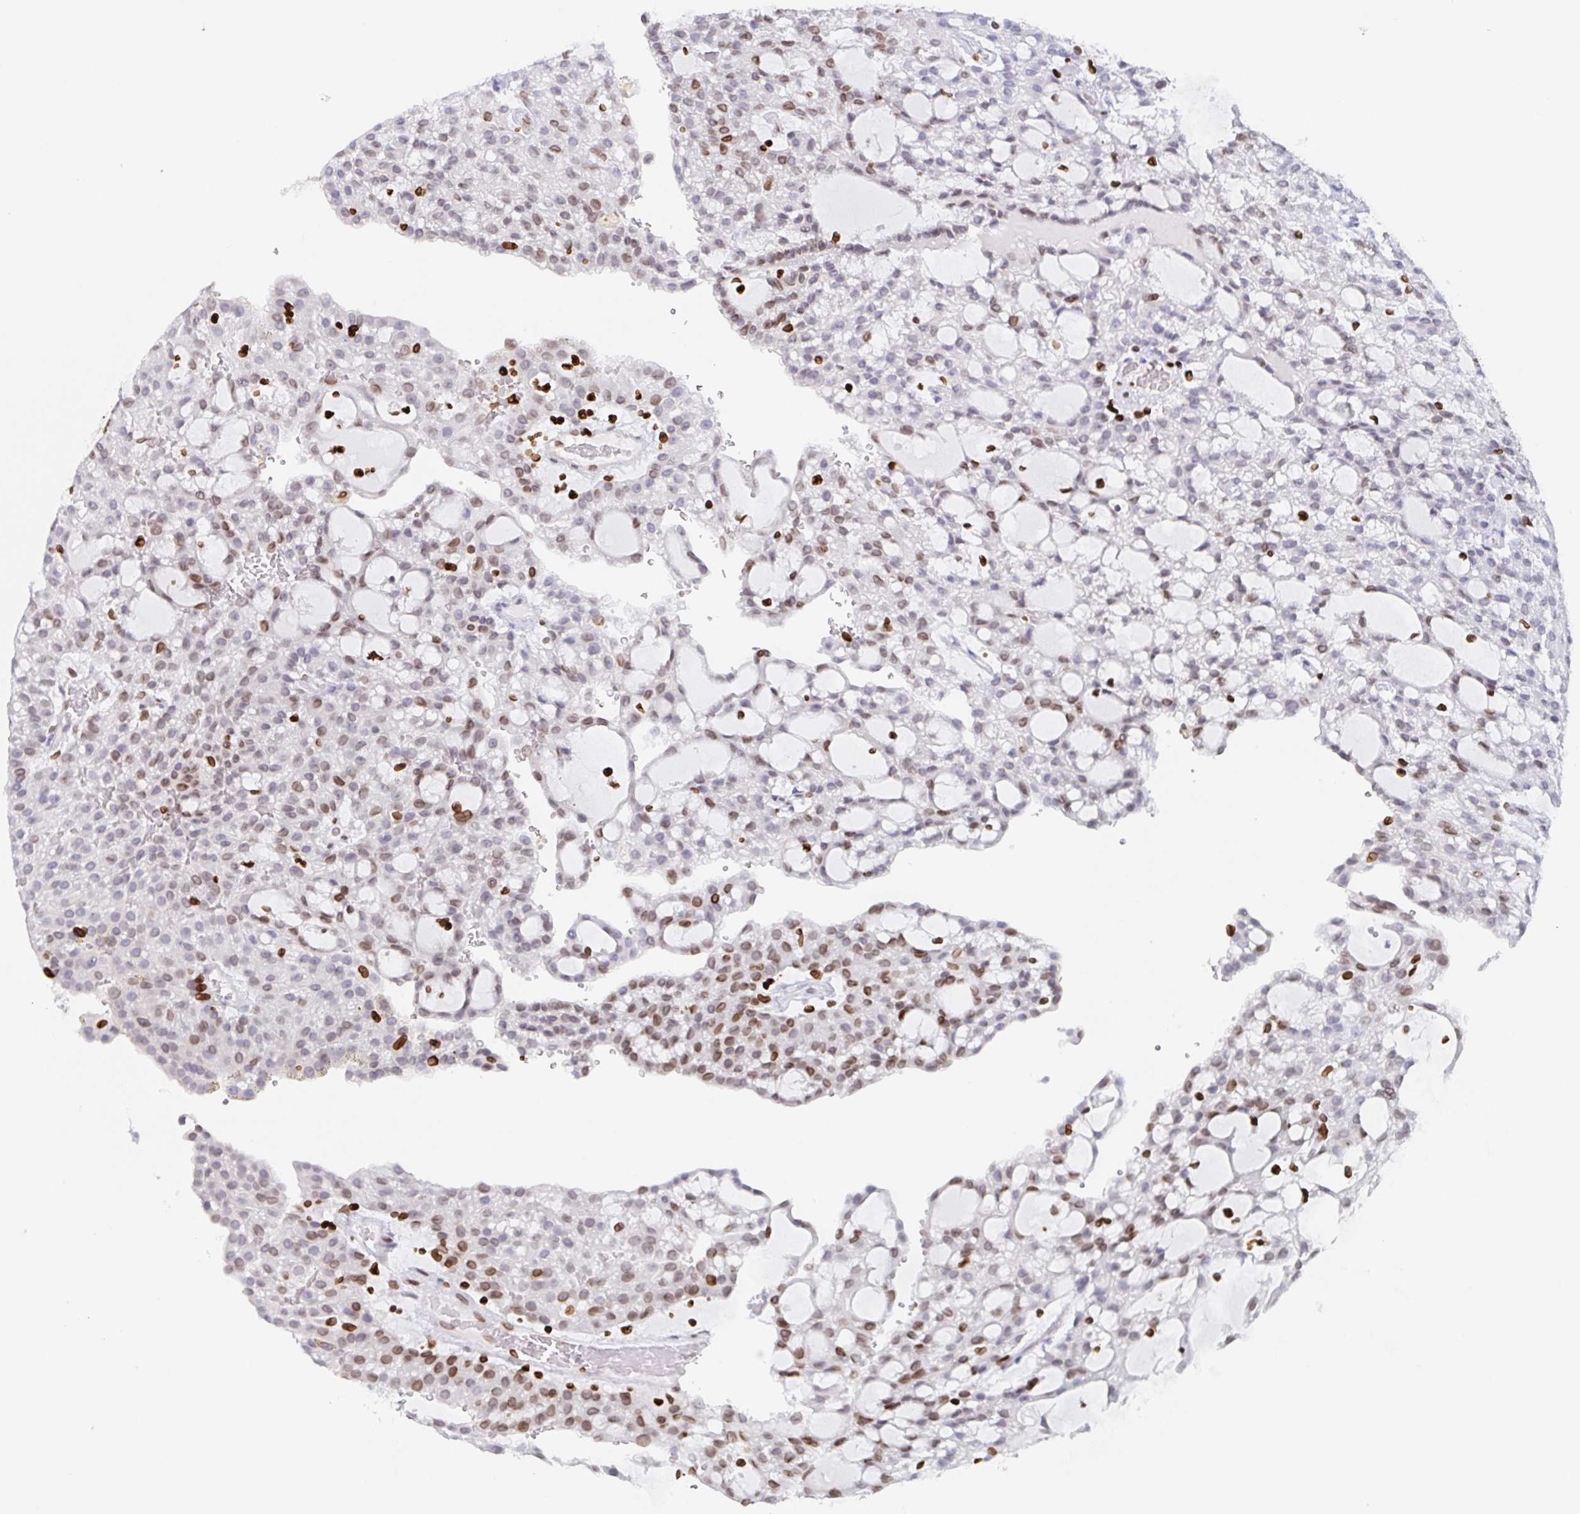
{"staining": {"intensity": "moderate", "quantity": "<25%", "location": "cytoplasmic/membranous,nuclear"}, "tissue": "renal cancer", "cell_type": "Tumor cells", "image_type": "cancer", "snomed": [{"axis": "morphology", "description": "Adenocarcinoma, NOS"}, {"axis": "topography", "description": "Kidney"}], "caption": "This is an image of immunohistochemistry (IHC) staining of renal cancer, which shows moderate expression in the cytoplasmic/membranous and nuclear of tumor cells.", "gene": "BTBD7", "patient": {"sex": "male", "age": 63}}